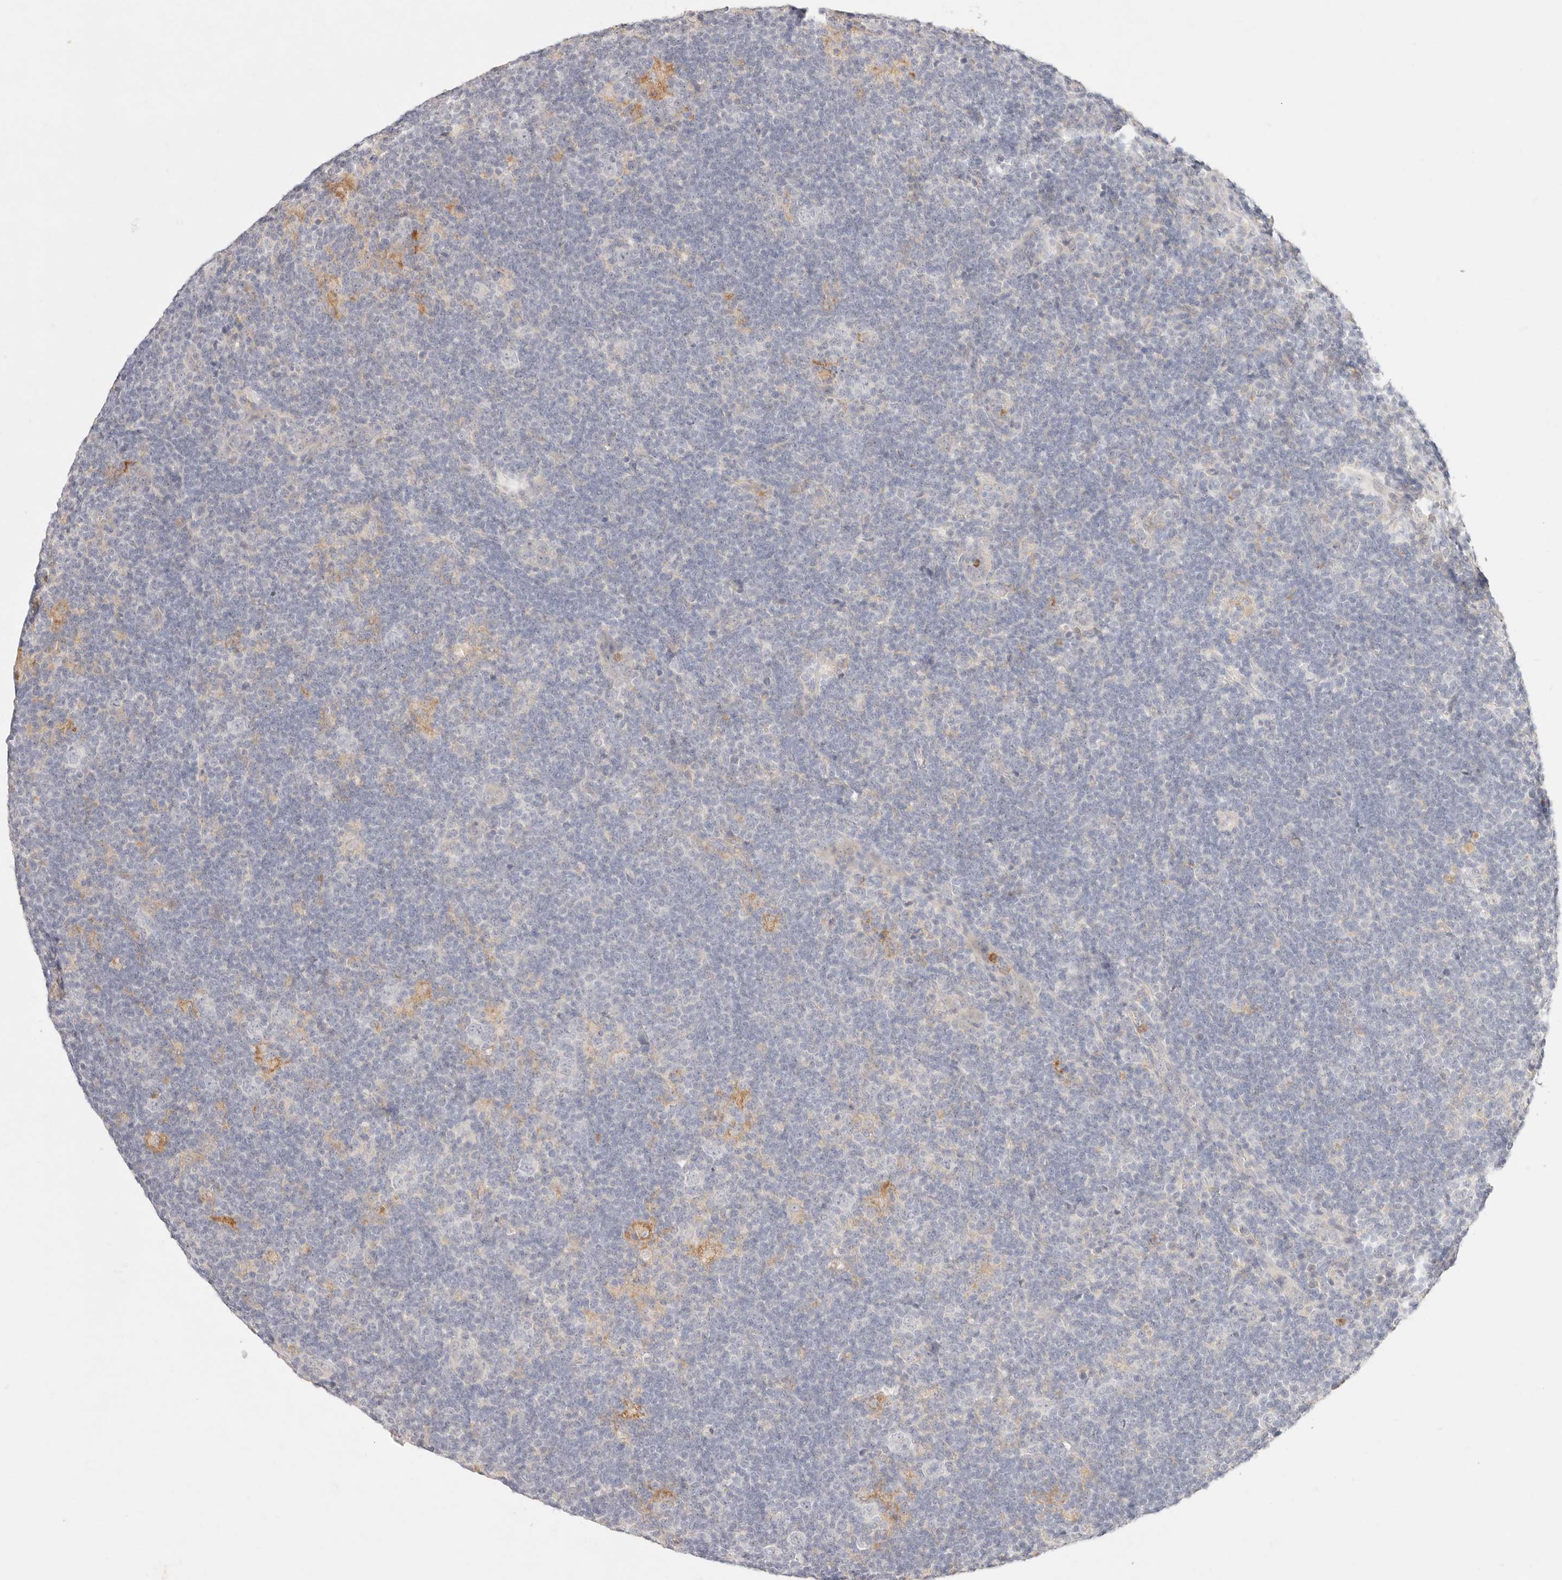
{"staining": {"intensity": "negative", "quantity": "none", "location": "none"}, "tissue": "lymphoma", "cell_type": "Tumor cells", "image_type": "cancer", "snomed": [{"axis": "morphology", "description": "Hodgkin's disease, NOS"}, {"axis": "topography", "description": "Lymph node"}], "caption": "DAB (3,3'-diaminobenzidine) immunohistochemical staining of Hodgkin's disease demonstrates no significant positivity in tumor cells.", "gene": "GPR84", "patient": {"sex": "female", "age": 57}}